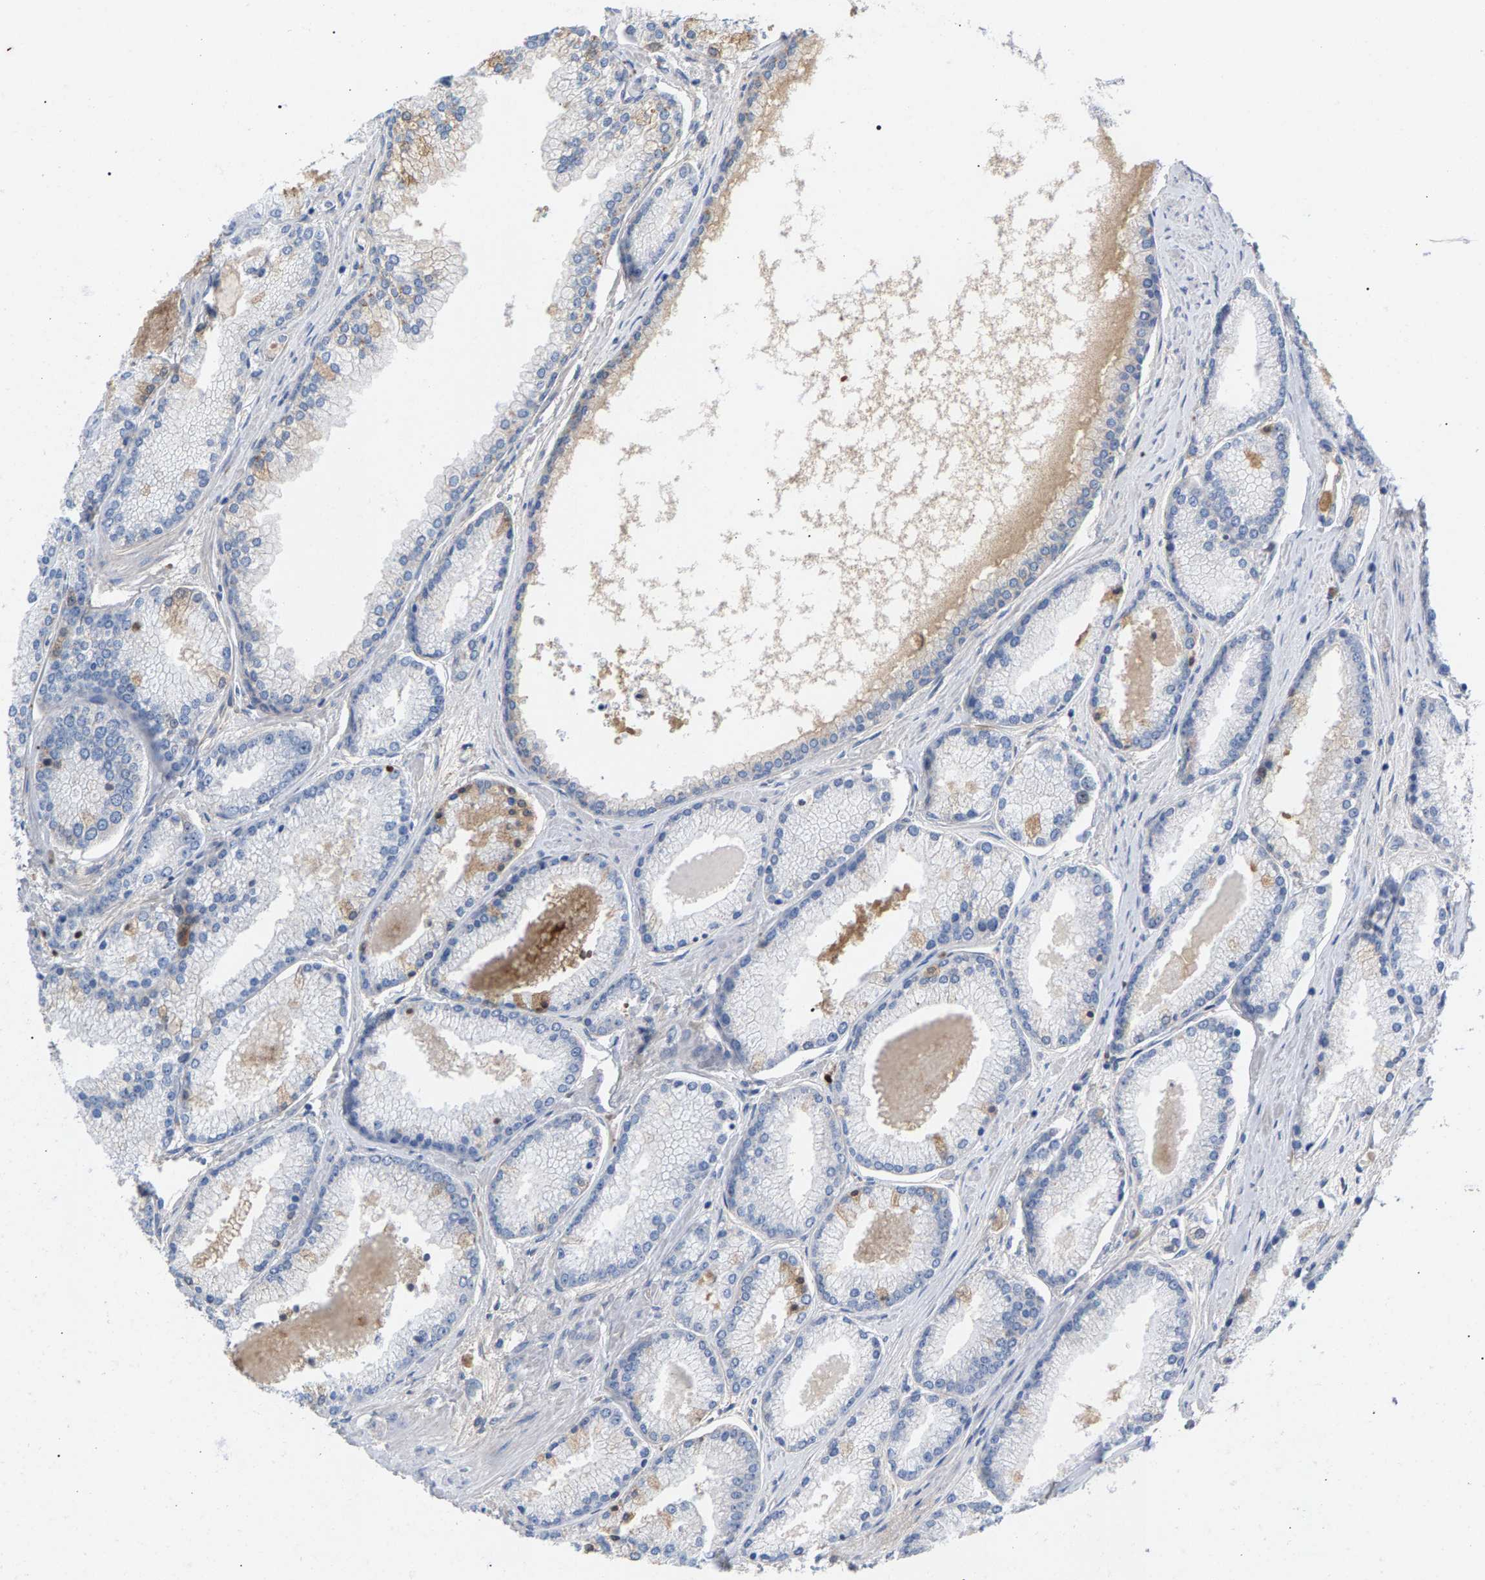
{"staining": {"intensity": "negative", "quantity": "none", "location": "none"}, "tissue": "prostate cancer", "cell_type": "Tumor cells", "image_type": "cancer", "snomed": [{"axis": "morphology", "description": "Adenocarcinoma, High grade"}, {"axis": "topography", "description": "Prostate"}], "caption": "A micrograph of prostate cancer stained for a protein displays no brown staining in tumor cells. The staining is performed using DAB (3,3'-diaminobenzidine) brown chromogen with nuclei counter-stained in using hematoxylin.", "gene": "APOH", "patient": {"sex": "male", "age": 61}}